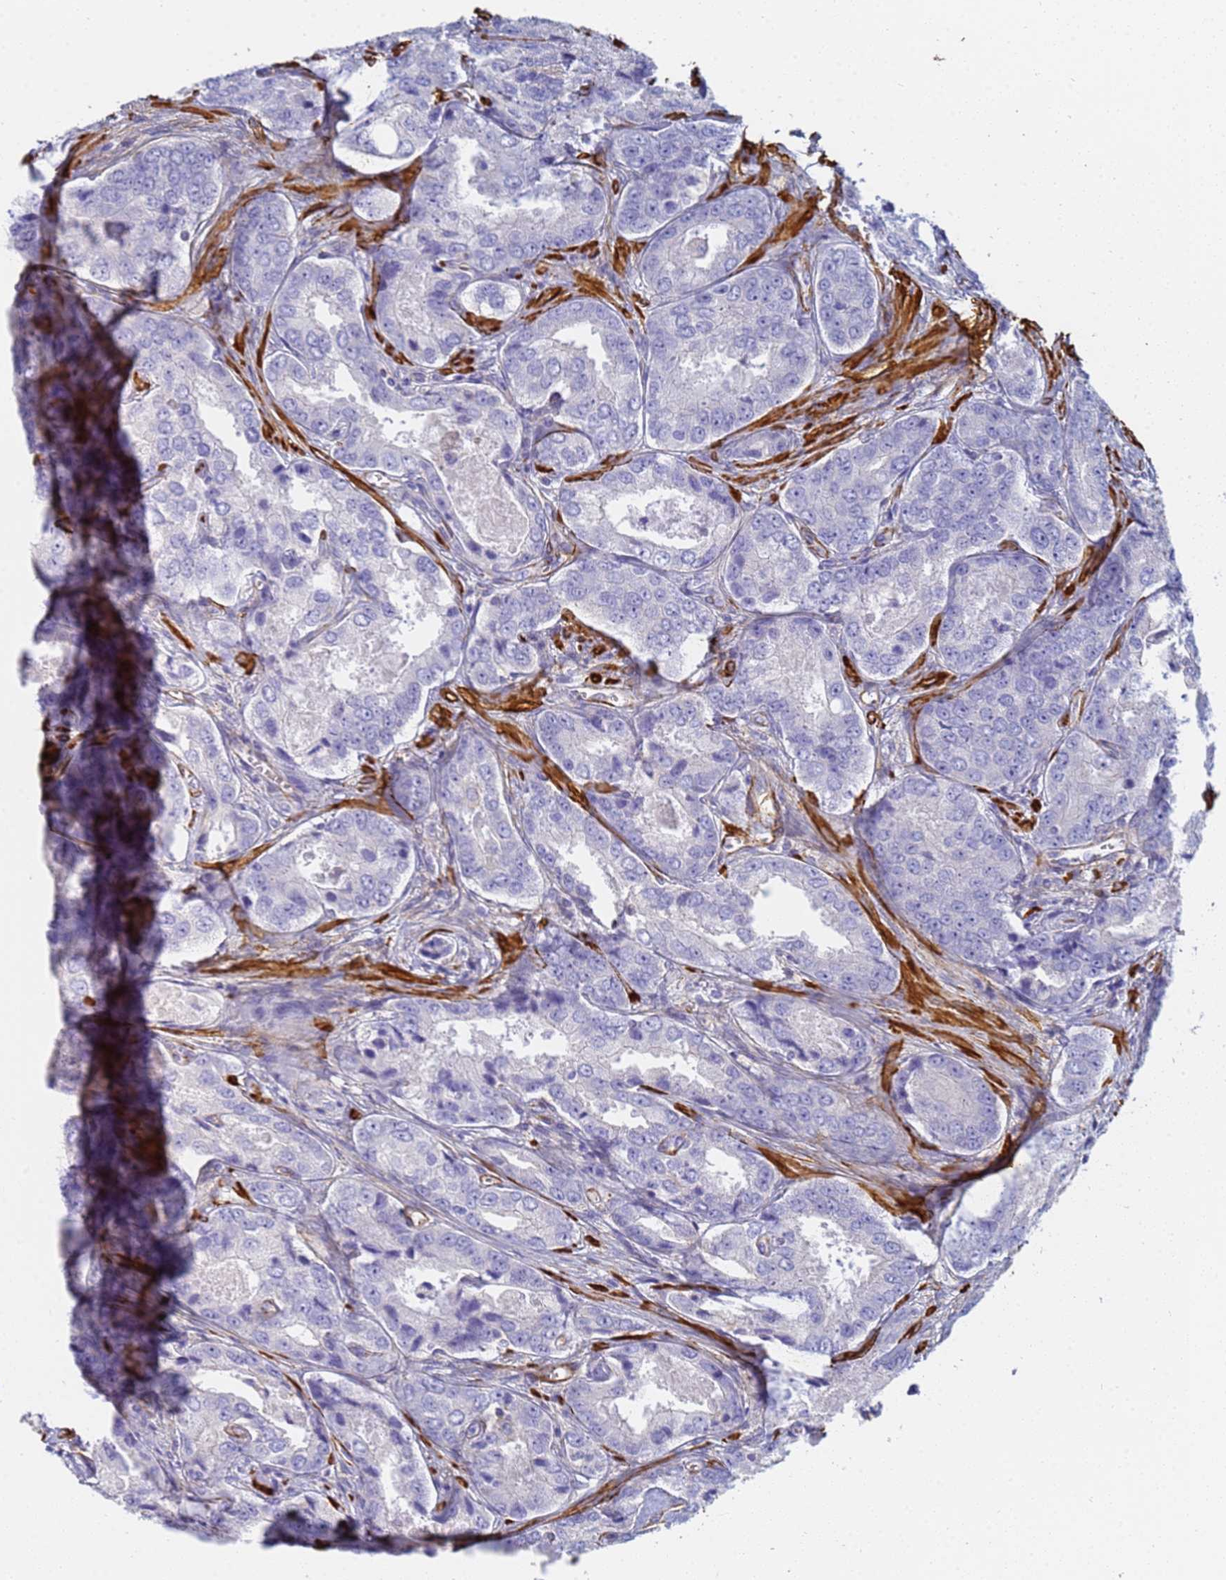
{"staining": {"intensity": "negative", "quantity": "none", "location": "none"}, "tissue": "prostate cancer", "cell_type": "Tumor cells", "image_type": "cancer", "snomed": [{"axis": "morphology", "description": "Adenocarcinoma, Low grade"}, {"axis": "topography", "description": "Prostate"}], "caption": "Micrograph shows no protein positivity in tumor cells of prostate cancer tissue.", "gene": "TPM1", "patient": {"sex": "male", "age": 68}}